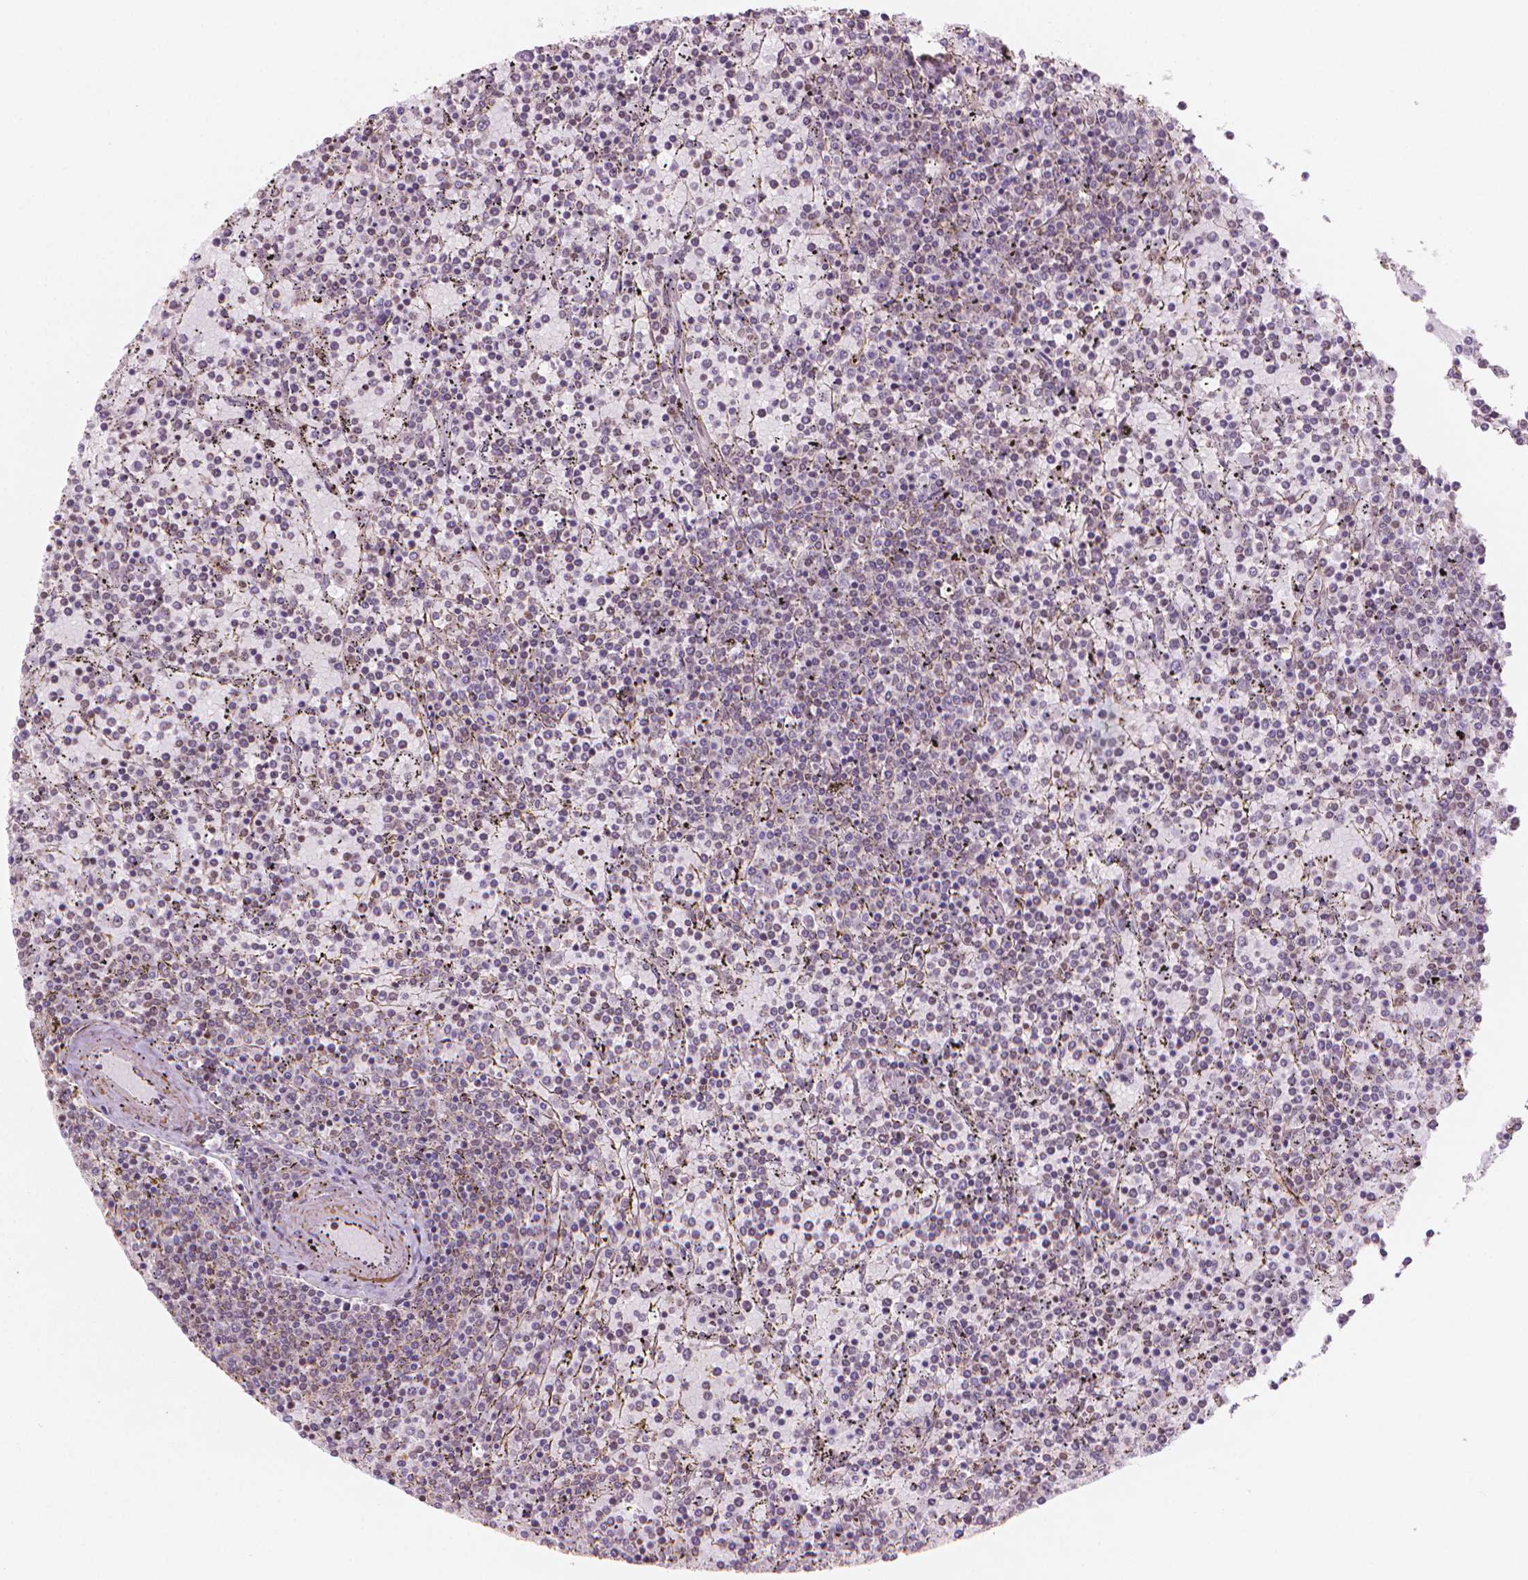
{"staining": {"intensity": "negative", "quantity": "none", "location": "none"}, "tissue": "lymphoma", "cell_type": "Tumor cells", "image_type": "cancer", "snomed": [{"axis": "morphology", "description": "Malignant lymphoma, non-Hodgkin's type, Low grade"}, {"axis": "topography", "description": "Spleen"}], "caption": "Human malignant lymphoma, non-Hodgkin's type (low-grade) stained for a protein using IHC reveals no expression in tumor cells.", "gene": "HOXD4", "patient": {"sex": "female", "age": 77}}